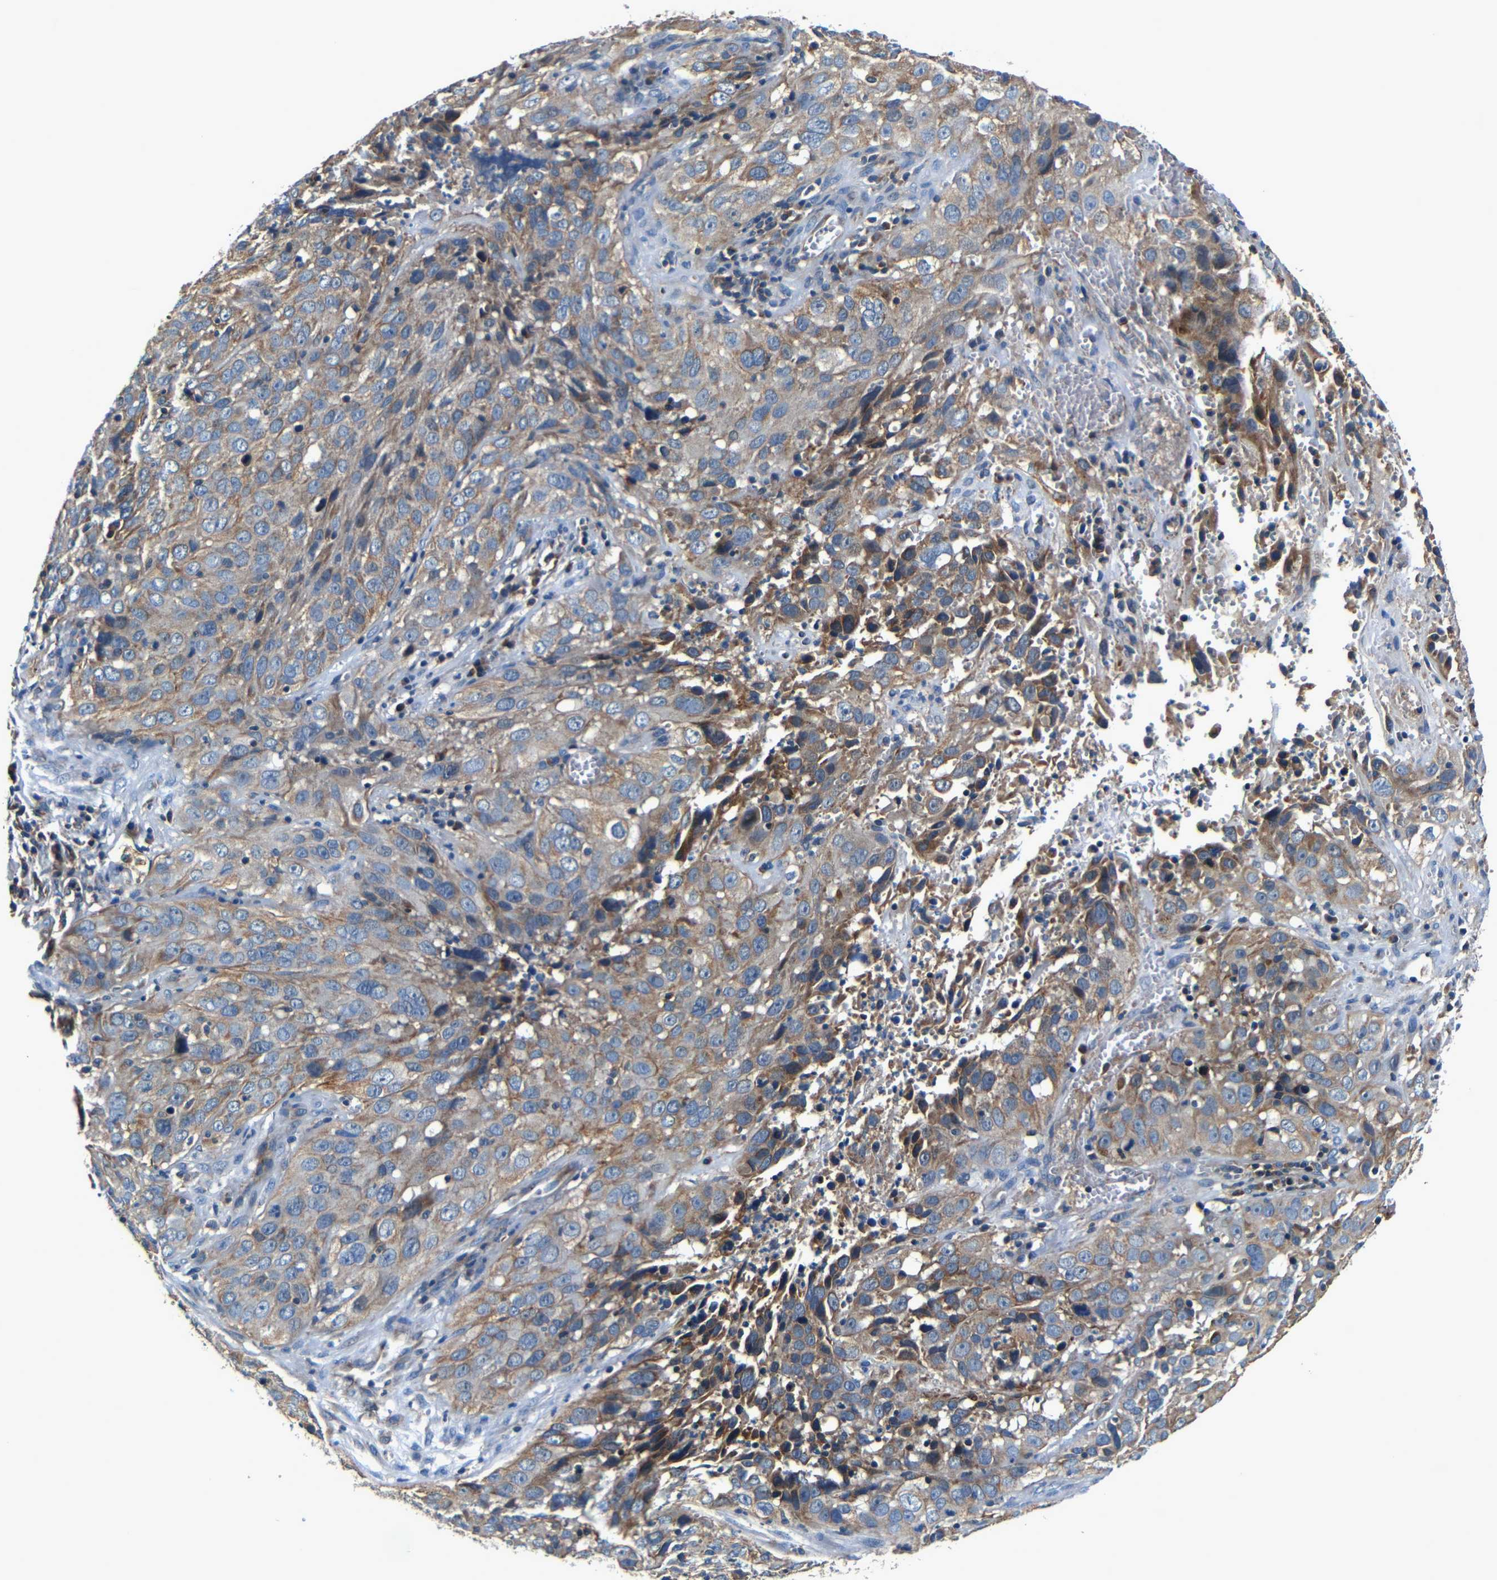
{"staining": {"intensity": "moderate", "quantity": ">75%", "location": "cytoplasmic/membranous"}, "tissue": "cervical cancer", "cell_type": "Tumor cells", "image_type": "cancer", "snomed": [{"axis": "morphology", "description": "Squamous cell carcinoma, NOS"}, {"axis": "topography", "description": "Cervix"}], "caption": "The histopathology image exhibits immunohistochemical staining of squamous cell carcinoma (cervical). There is moderate cytoplasmic/membranous positivity is appreciated in about >75% of tumor cells.", "gene": "MTX1", "patient": {"sex": "female", "age": 32}}